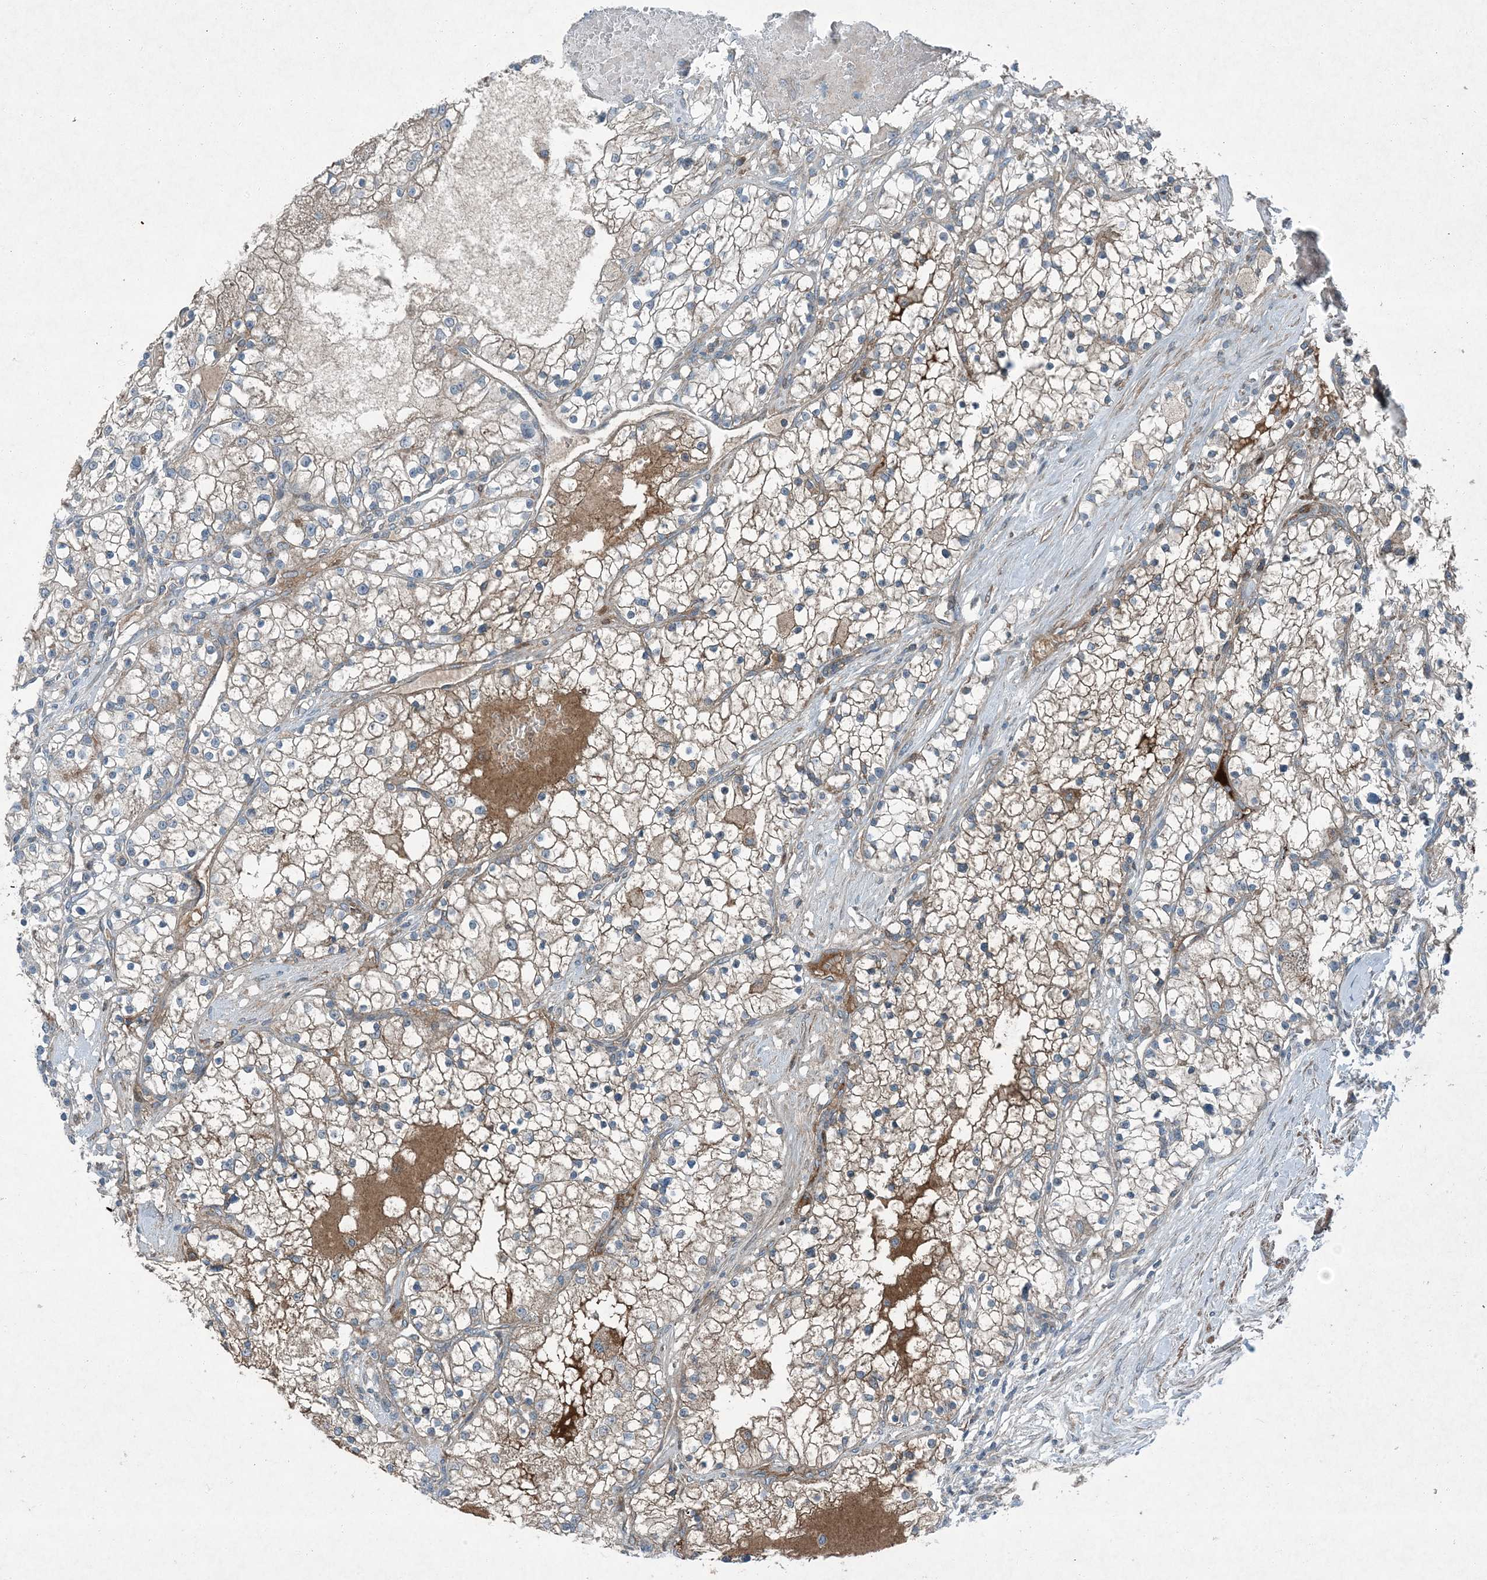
{"staining": {"intensity": "moderate", "quantity": "<25%", "location": "cytoplasmic/membranous"}, "tissue": "renal cancer", "cell_type": "Tumor cells", "image_type": "cancer", "snomed": [{"axis": "morphology", "description": "Normal tissue, NOS"}, {"axis": "morphology", "description": "Adenocarcinoma, NOS"}, {"axis": "topography", "description": "Kidney"}], "caption": "About <25% of tumor cells in renal cancer (adenocarcinoma) reveal moderate cytoplasmic/membranous protein expression as visualized by brown immunohistochemical staining.", "gene": "APOM", "patient": {"sex": "male", "age": 68}}